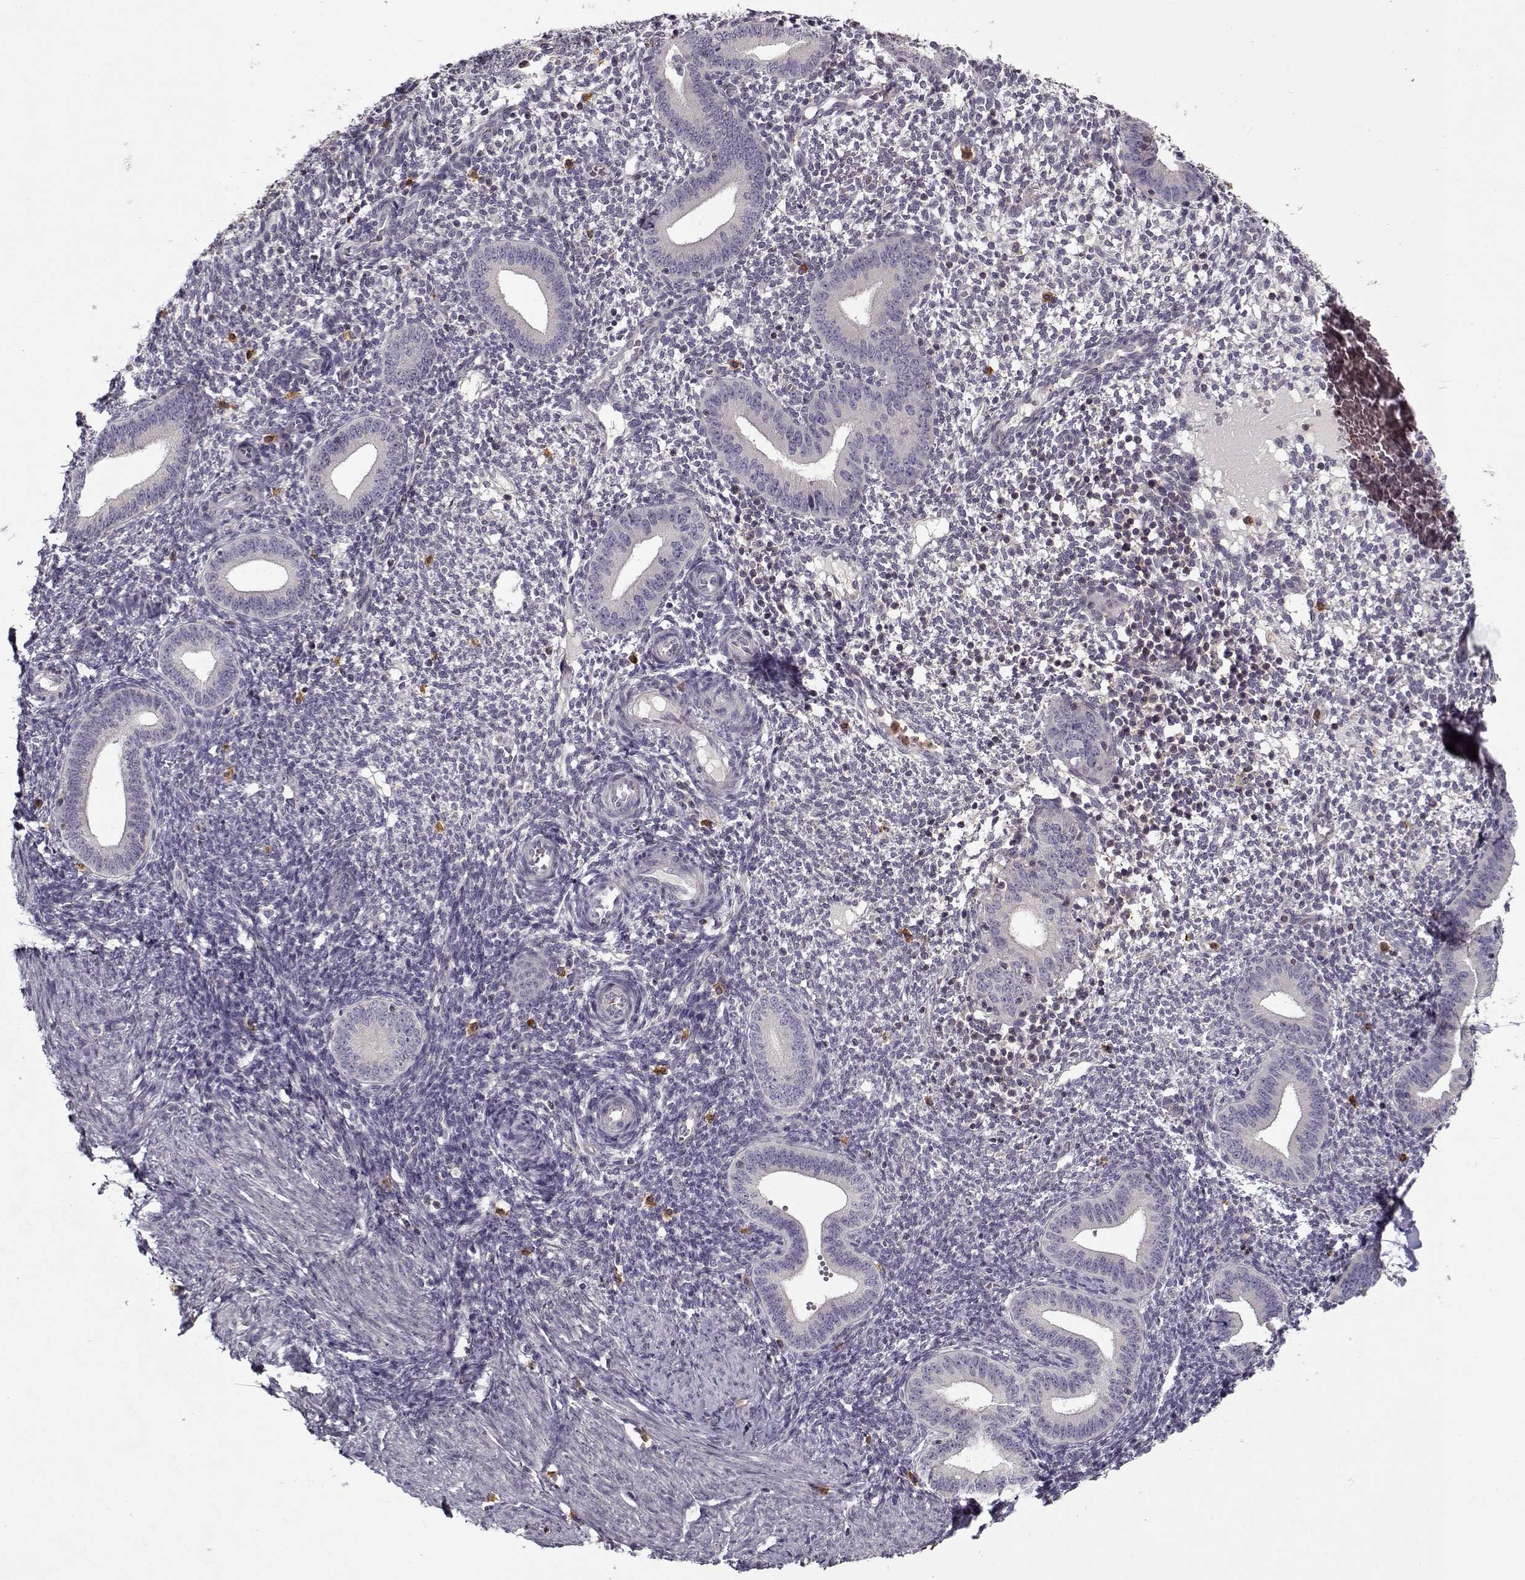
{"staining": {"intensity": "negative", "quantity": "none", "location": "none"}, "tissue": "endometrium", "cell_type": "Cells in endometrial stroma", "image_type": "normal", "snomed": [{"axis": "morphology", "description": "Normal tissue, NOS"}, {"axis": "topography", "description": "Endometrium"}], "caption": "A micrograph of human endometrium is negative for staining in cells in endometrial stroma. (DAB (3,3'-diaminobenzidine) immunohistochemistry with hematoxylin counter stain).", "gene": "UNC13D", "patient": {"sex": "female", "age": 40}}